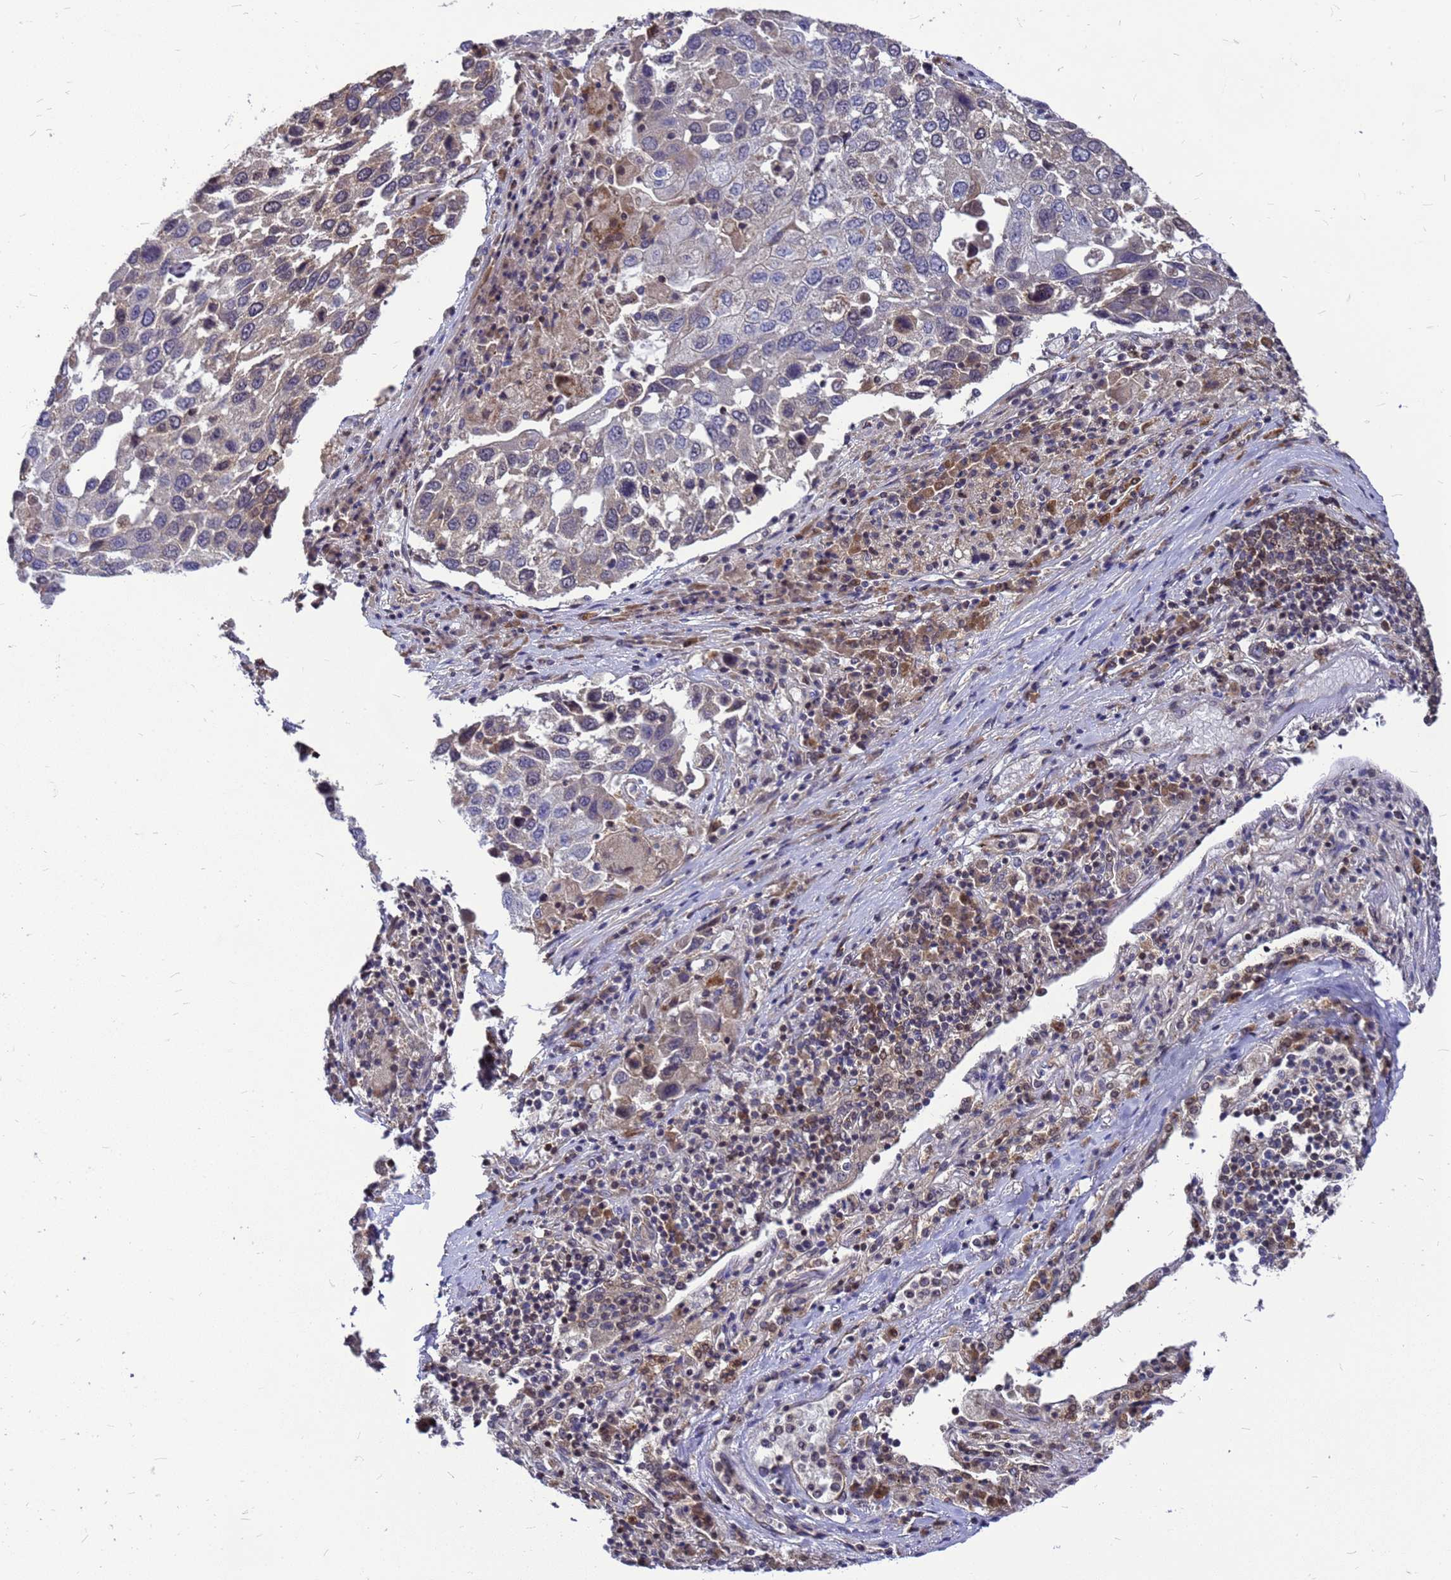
{"staining": {"intensity": "weak", "quantity": "25%-75%", "location": "cytoplasmic/membranous"}, "tissue": "lung cancer", "cell_type": "Tumor cells", "image_type": "cancer", "snomed": [{"axis": "morphology", "description": "Squamous cell carcinoma, NOS"}, {"axis": "topography", "description": "Lung"}], "caption": "Immunohistochemical staining of lung squamous cell carcinoma displays low levels of weak cytoplasmic/membranous protein positivity in approximately 25%-75% of tumor cells.", "gene": "CMC4", "patient": {"sex": "male", "age": 65}}